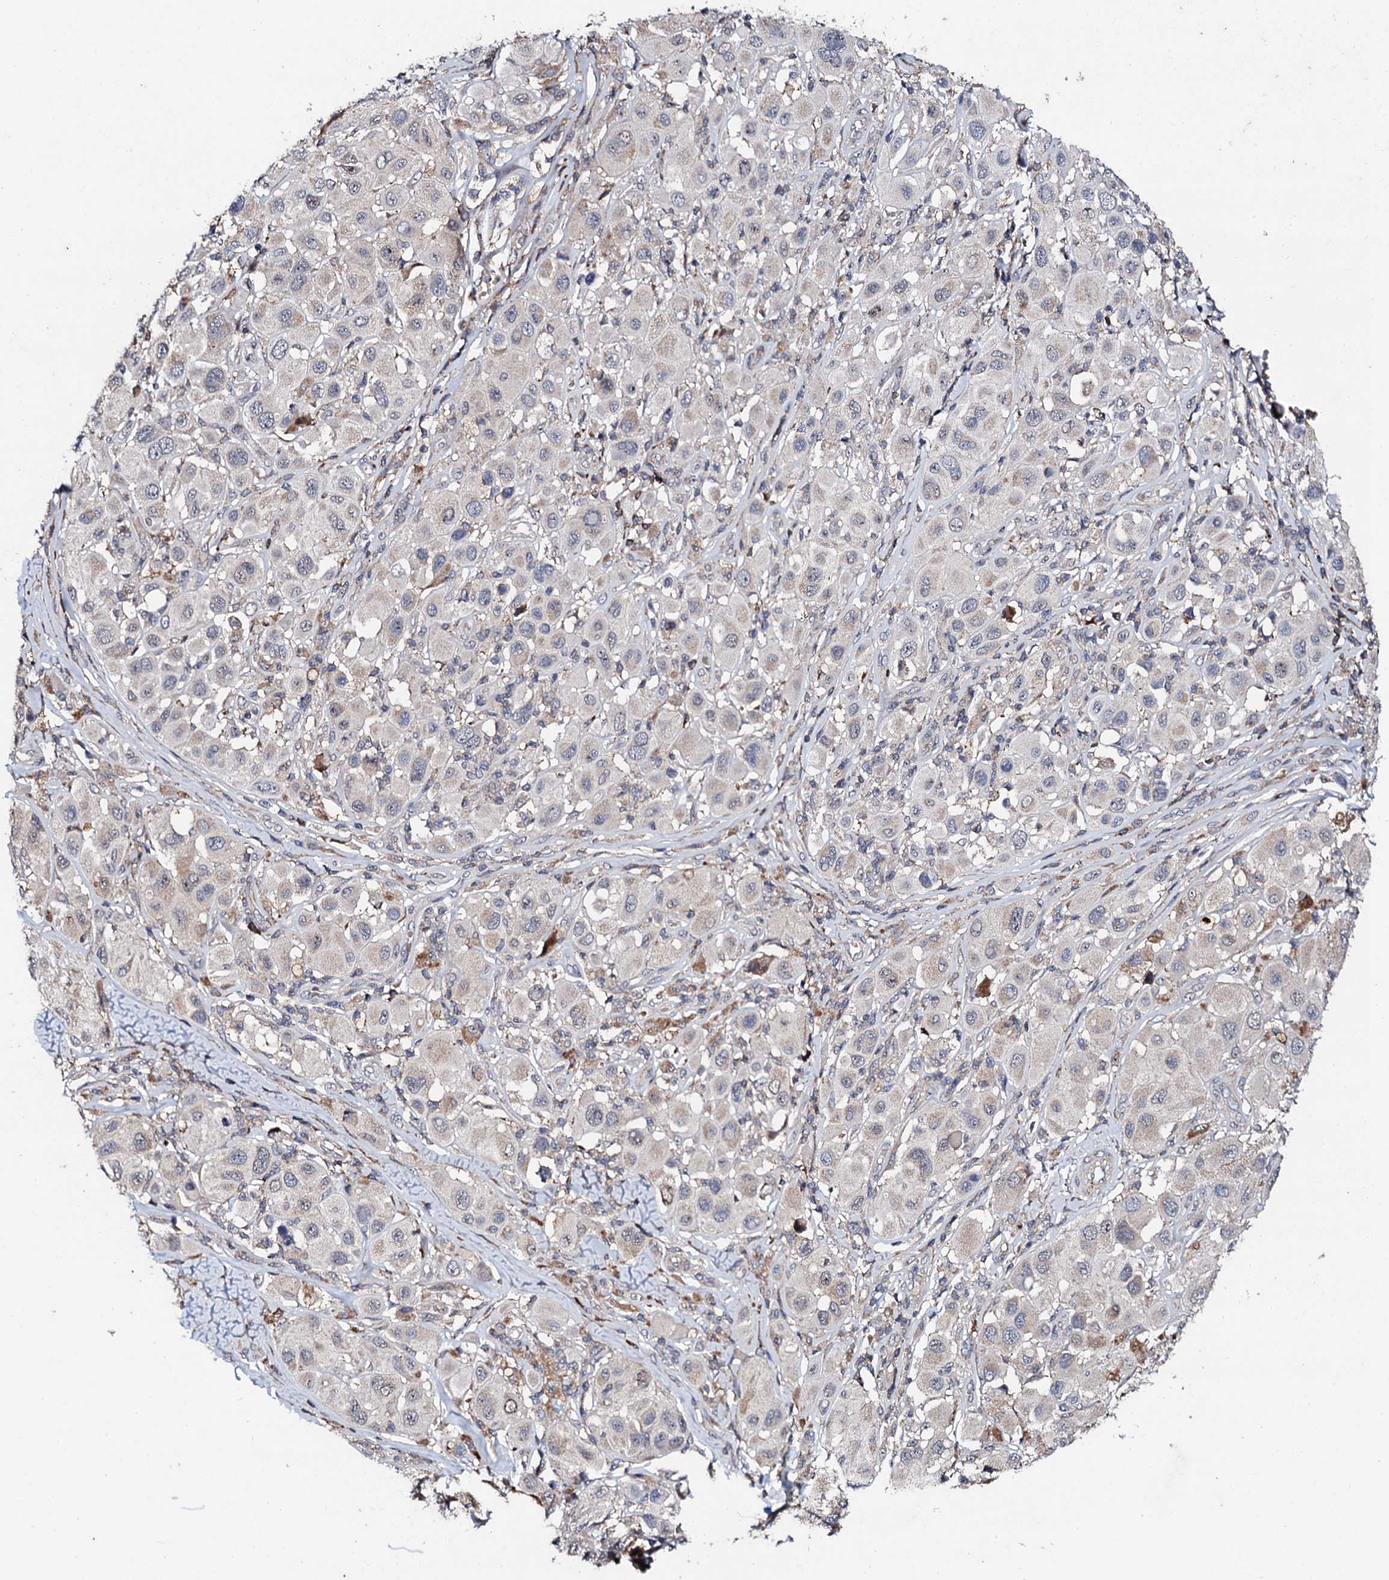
{"staining": {"intensity": "negative", "quantity": "none", "location": "none"}, "tissue": "melanoma", "cell_type": "Tumor cells", "image_type": "cancer", "snomed": [{"axis": "morphology", "description": "Malignant melanoma, Metastatic site"}, {"axis": "topography", "description": "Skin"}], "caption": "Image shows no significant protein positivity in tumor cells of melanoma.", "gene": "GTPBP4", "patient": {"sex": "male", "age": 41}}